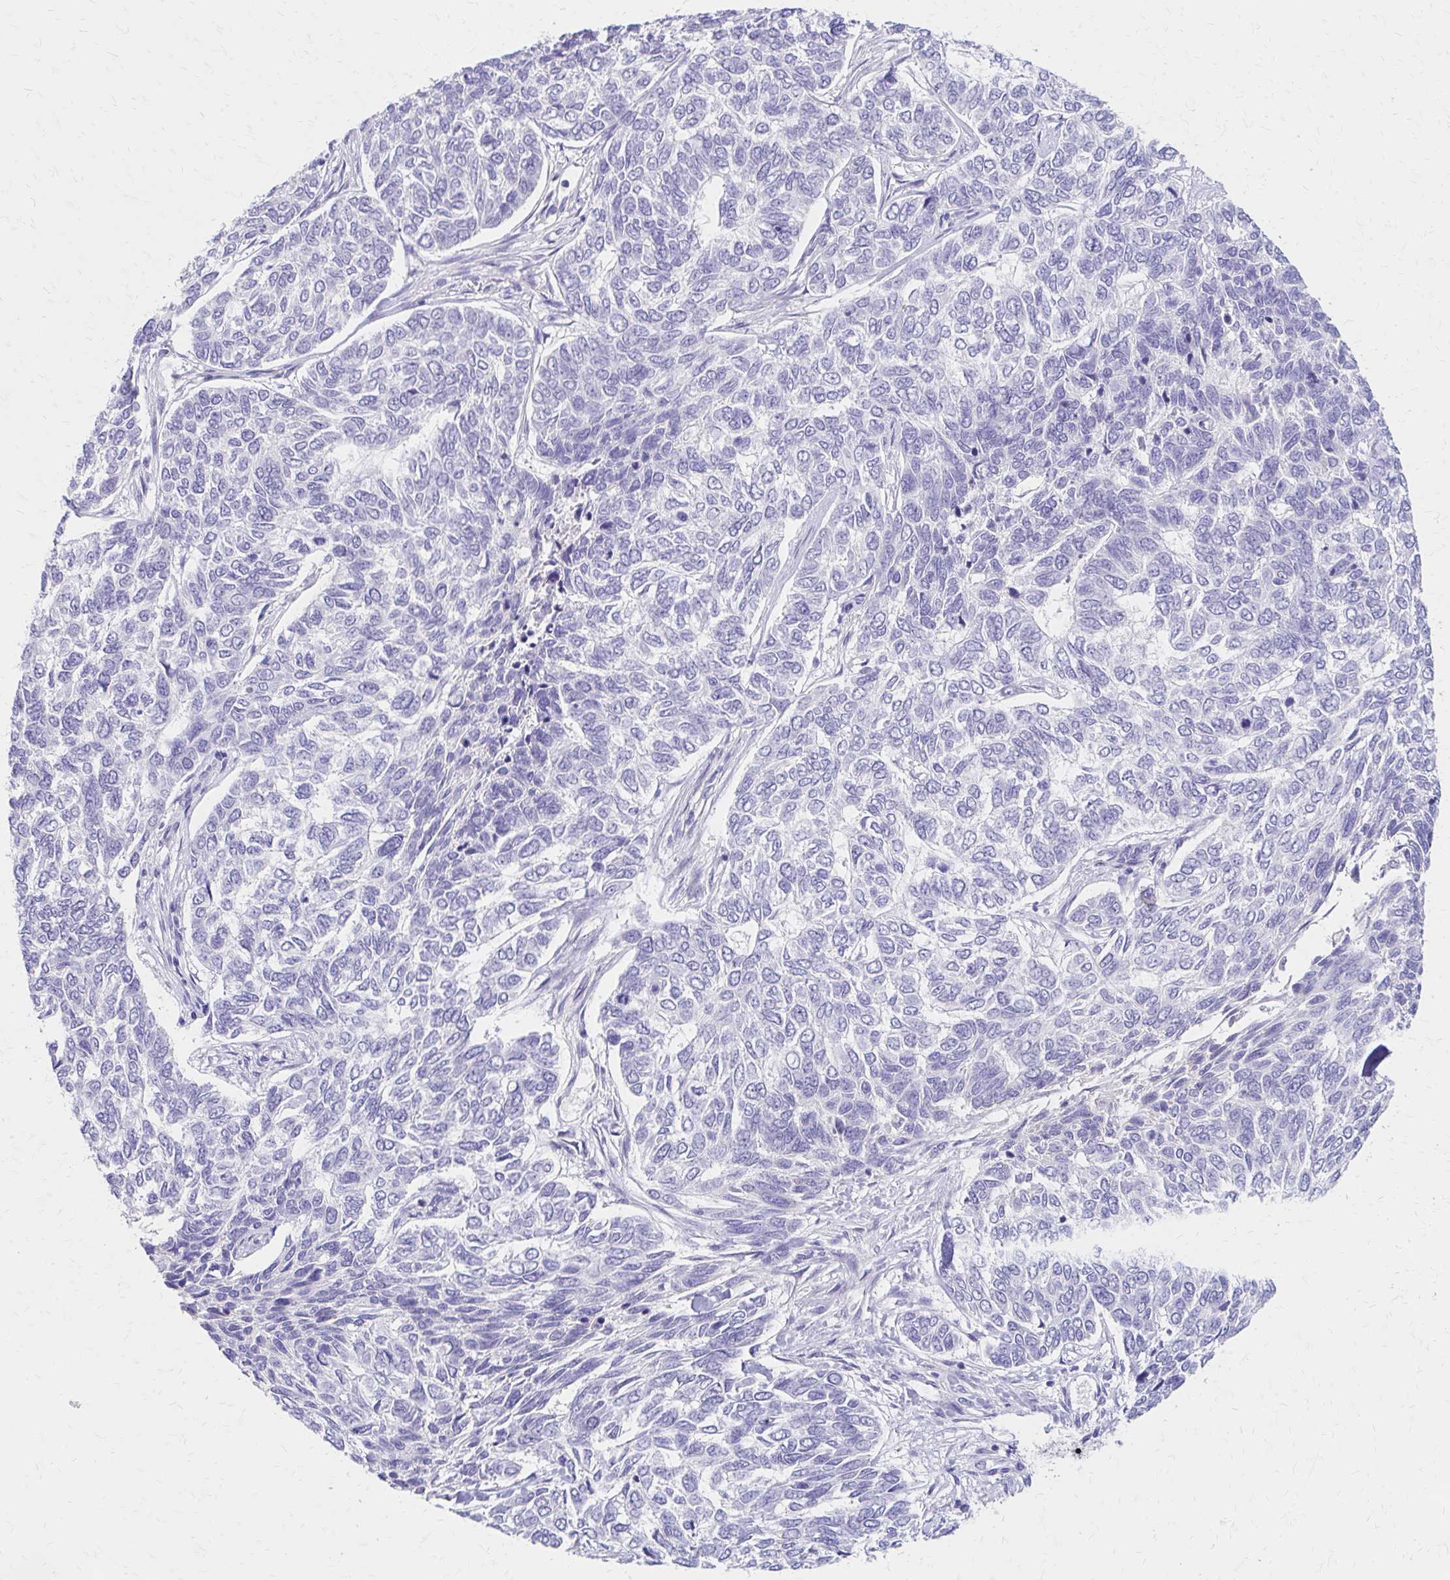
{"staining": {"intensity": "negative", "quantity": "none", "location": "none"}, "tissue": "skin cancer", "cell_type": "Tumor cells", "image_type": "cancer", "snomed": [{"axis": "morphology", "description": "Basal cell carcinoma"}, {"axis": "topography", "description": "Skin"}], "caption": "High magnification brightfield microscopy of skin basal cell carcinoma stained with DAB (3,3'-diaminobenzidine) (brown) and counterstained with hematoxylin (blue): tumor cells show no significant expression.", "gene": "AZGP1", "patient": {"sex": "female", "age": 65}}